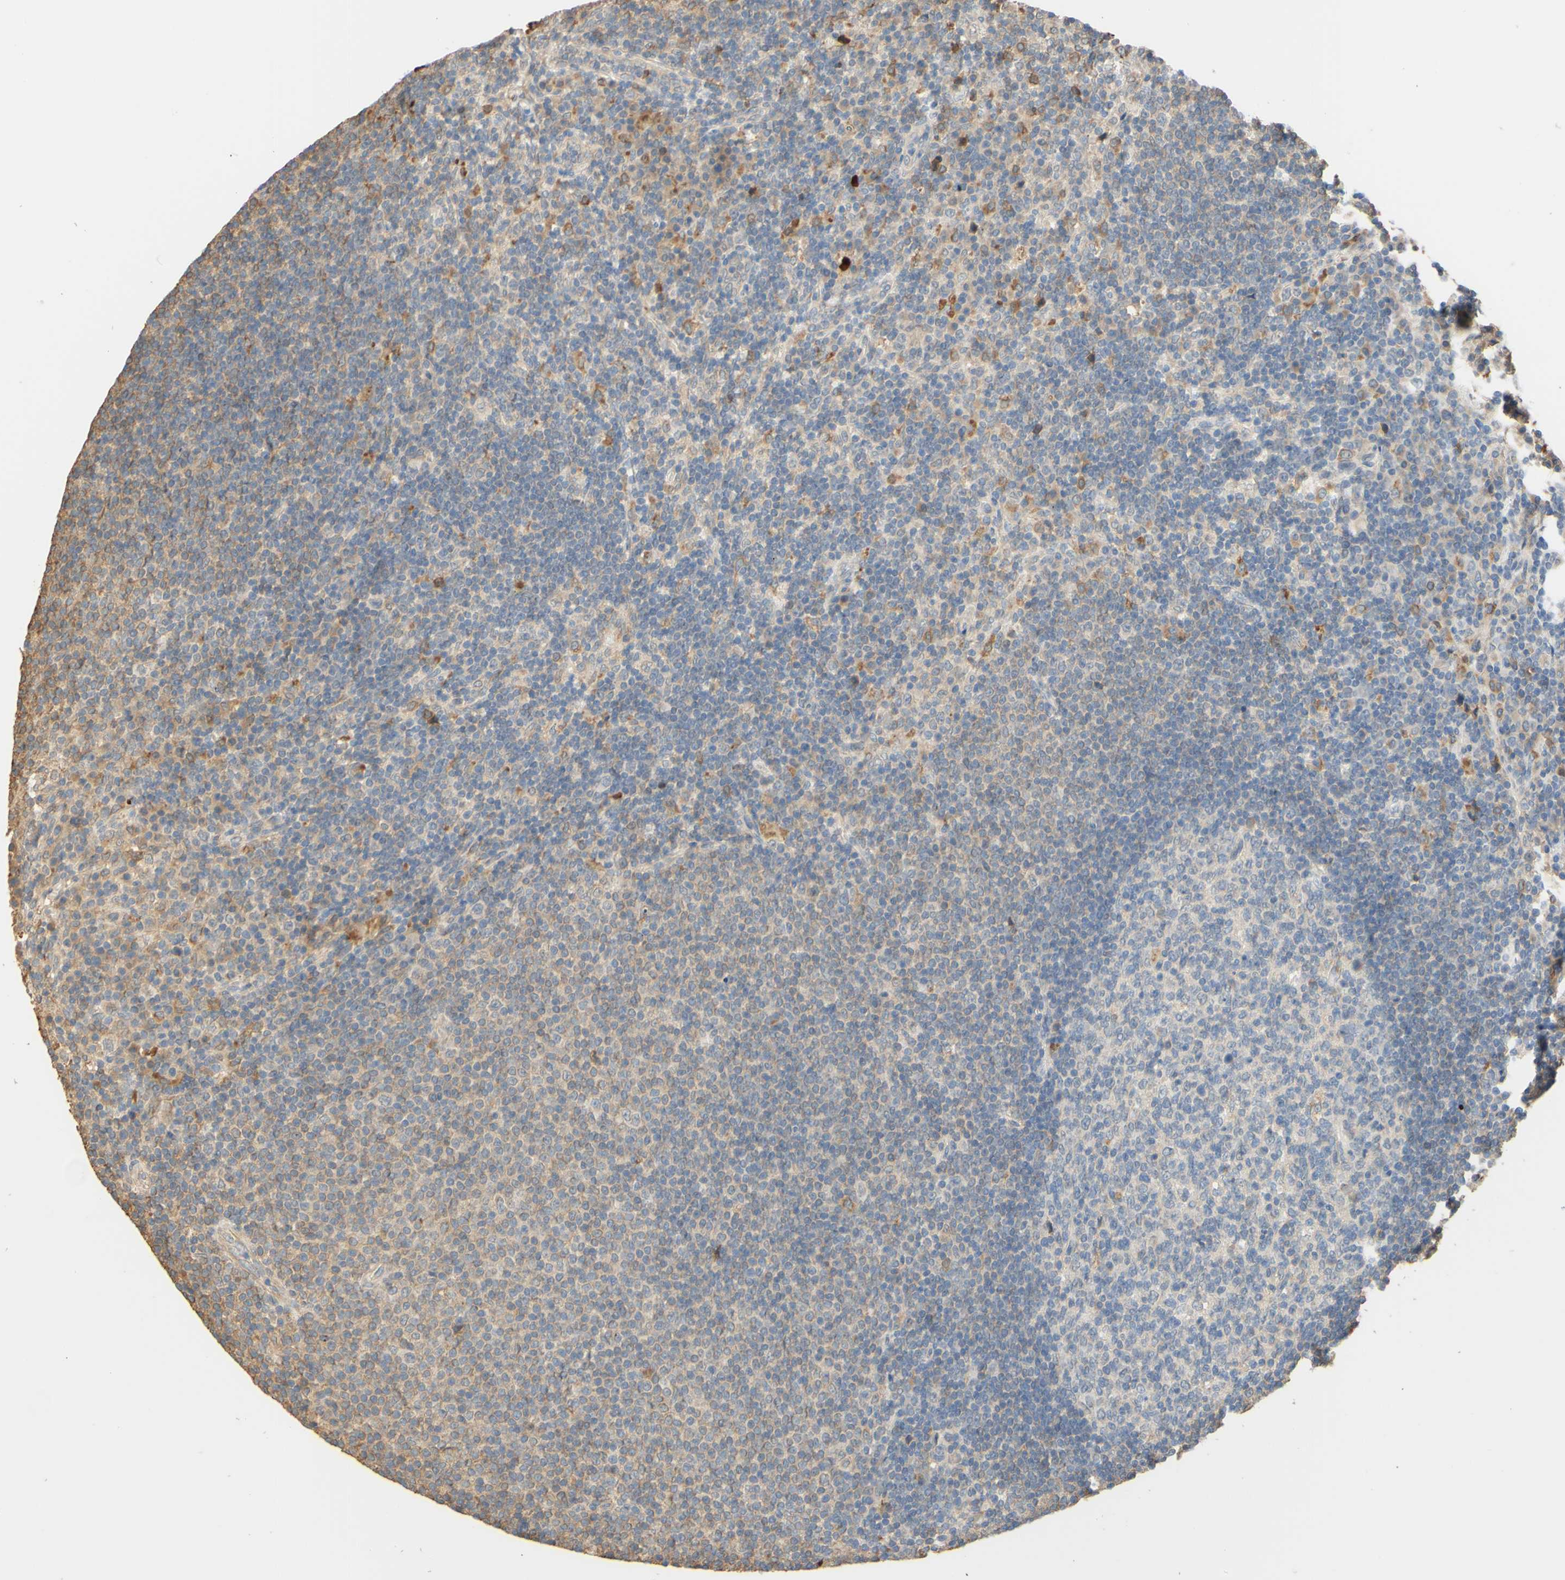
{"staining": {"intensity": "negative", "quantity": "none", "location": "none"}, "tissue": "lymph node", "cell_type": "Germinal center cells", "image_type": "normal", "snomed": [{"axis": "morphology", "description": "Normal tissue, NOS"}, {"axis": "topography", "description": "Lymph node"}], "caption": "Immunohistochemistry histopathology image of unremarkable human lymph node stained for a protein (brown), which displays no staining in germinal center cells.", "gene": "SMIM19", "patient": {"sex": "female", "age": 53}}